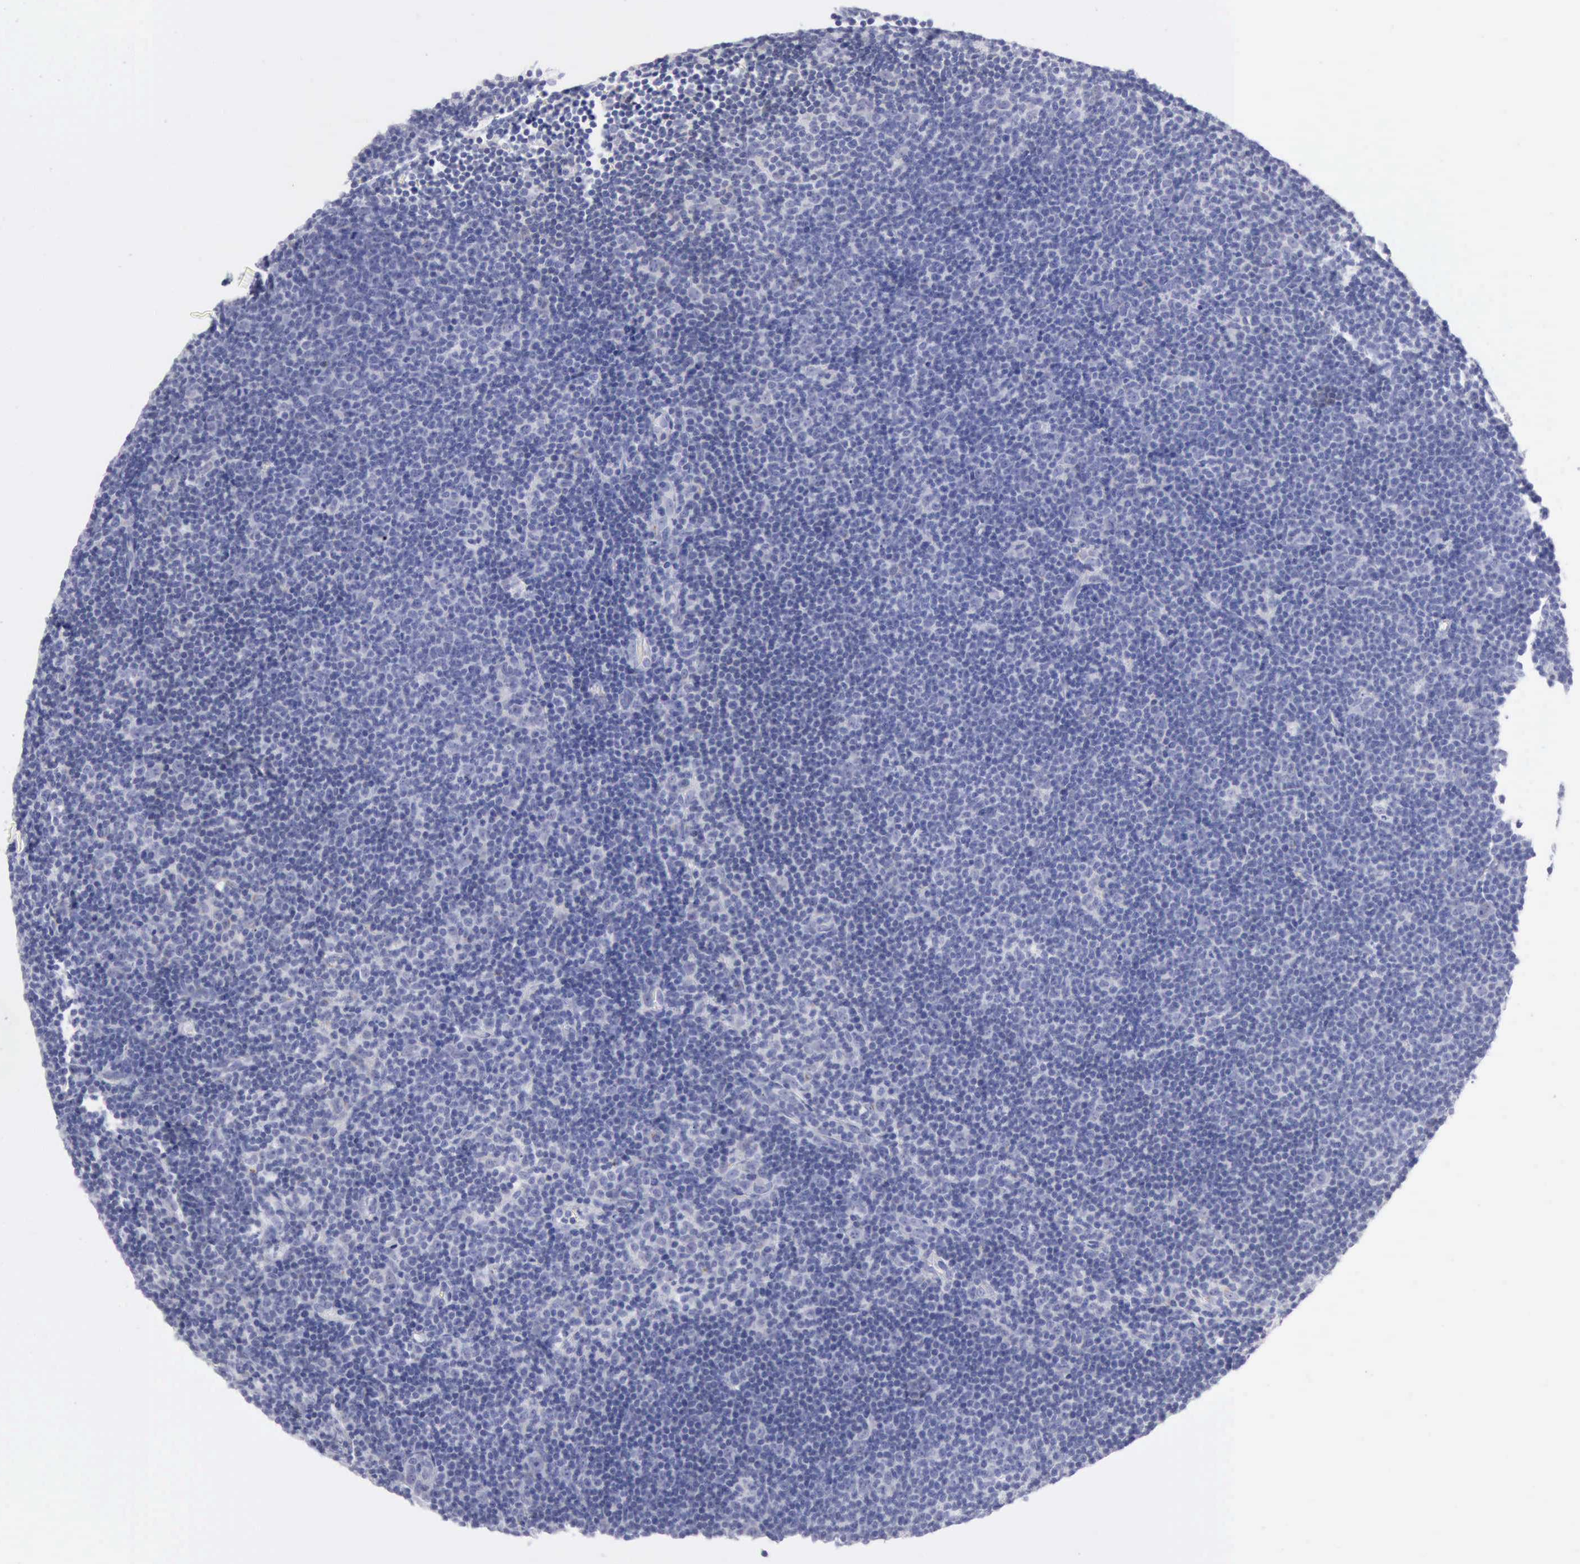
{"staining": {"intensity": "negative", "quantity": "none", "location": "none"}, "tissue": "lymphoma", "cell_type": "Tumor cells", "image_type": "cancer", "snomed": [{"axis": "morphology", "description": "Malignant lymphoma, non-Hodgkin's type, Low grade"}, {"axis": "topography", "description": "Lymph node"}], "caption": "This micrograph is of low-grade malignant lymphoma, non-Hodgkin's type stained with immunohistochemistry (IHC) to label a protein in brown with the nuclei are counter-stained blue. There is no staining in tumor cells. (DAB IHC with hematoxylin counter stain).", "gene": "ANGEL1", "patient": {"sex": "male", "age": 49}}